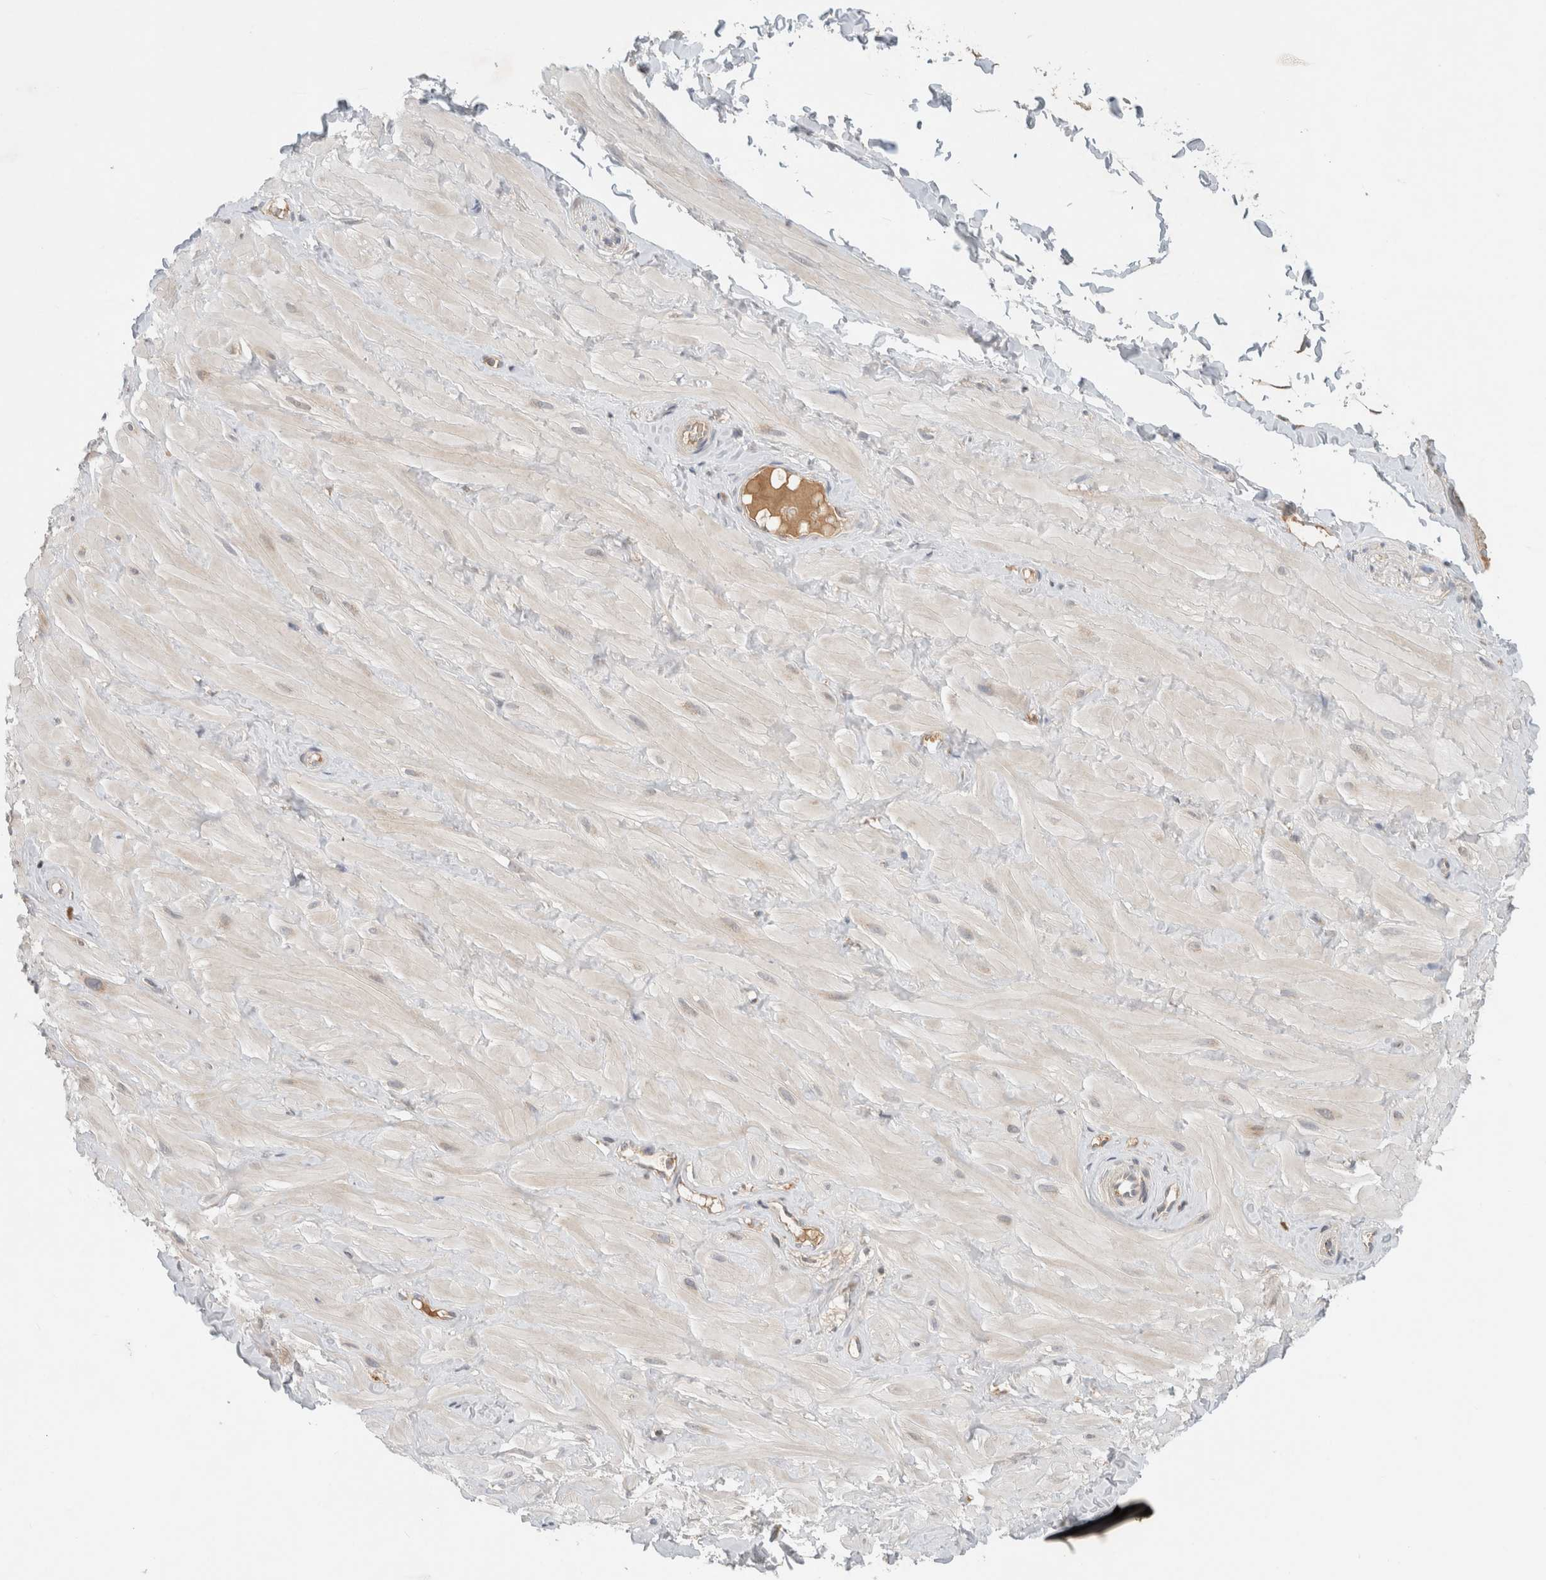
{"staining": {"intensity": "weak", "quantity": ">75%", "location": "cytoplasmic/membranous"}, "tissue": "adipose tissue", "cell_type": "Adipocytes", "image_type": "normal", "snomed": [{"axis": "morphology", "description": "Normal tissue, NOS"}, {"axis": "topography", "description": "Adipose tissue"}, {"axis": "topography", "description": "Vascular tissue"}, {"axis": "topography", "description": "Peripheral nerve tissue"}], "caption": "Protein analysis of normal adipose tissue shows weak cytoplasmic/membranous positivity in approximately >75% of adipocytes. (DAB IHC, brown staining for protein, blue staining for nuclei).", "gene": "AMPD1", "patient": {"sex": "male", "age": 25}}